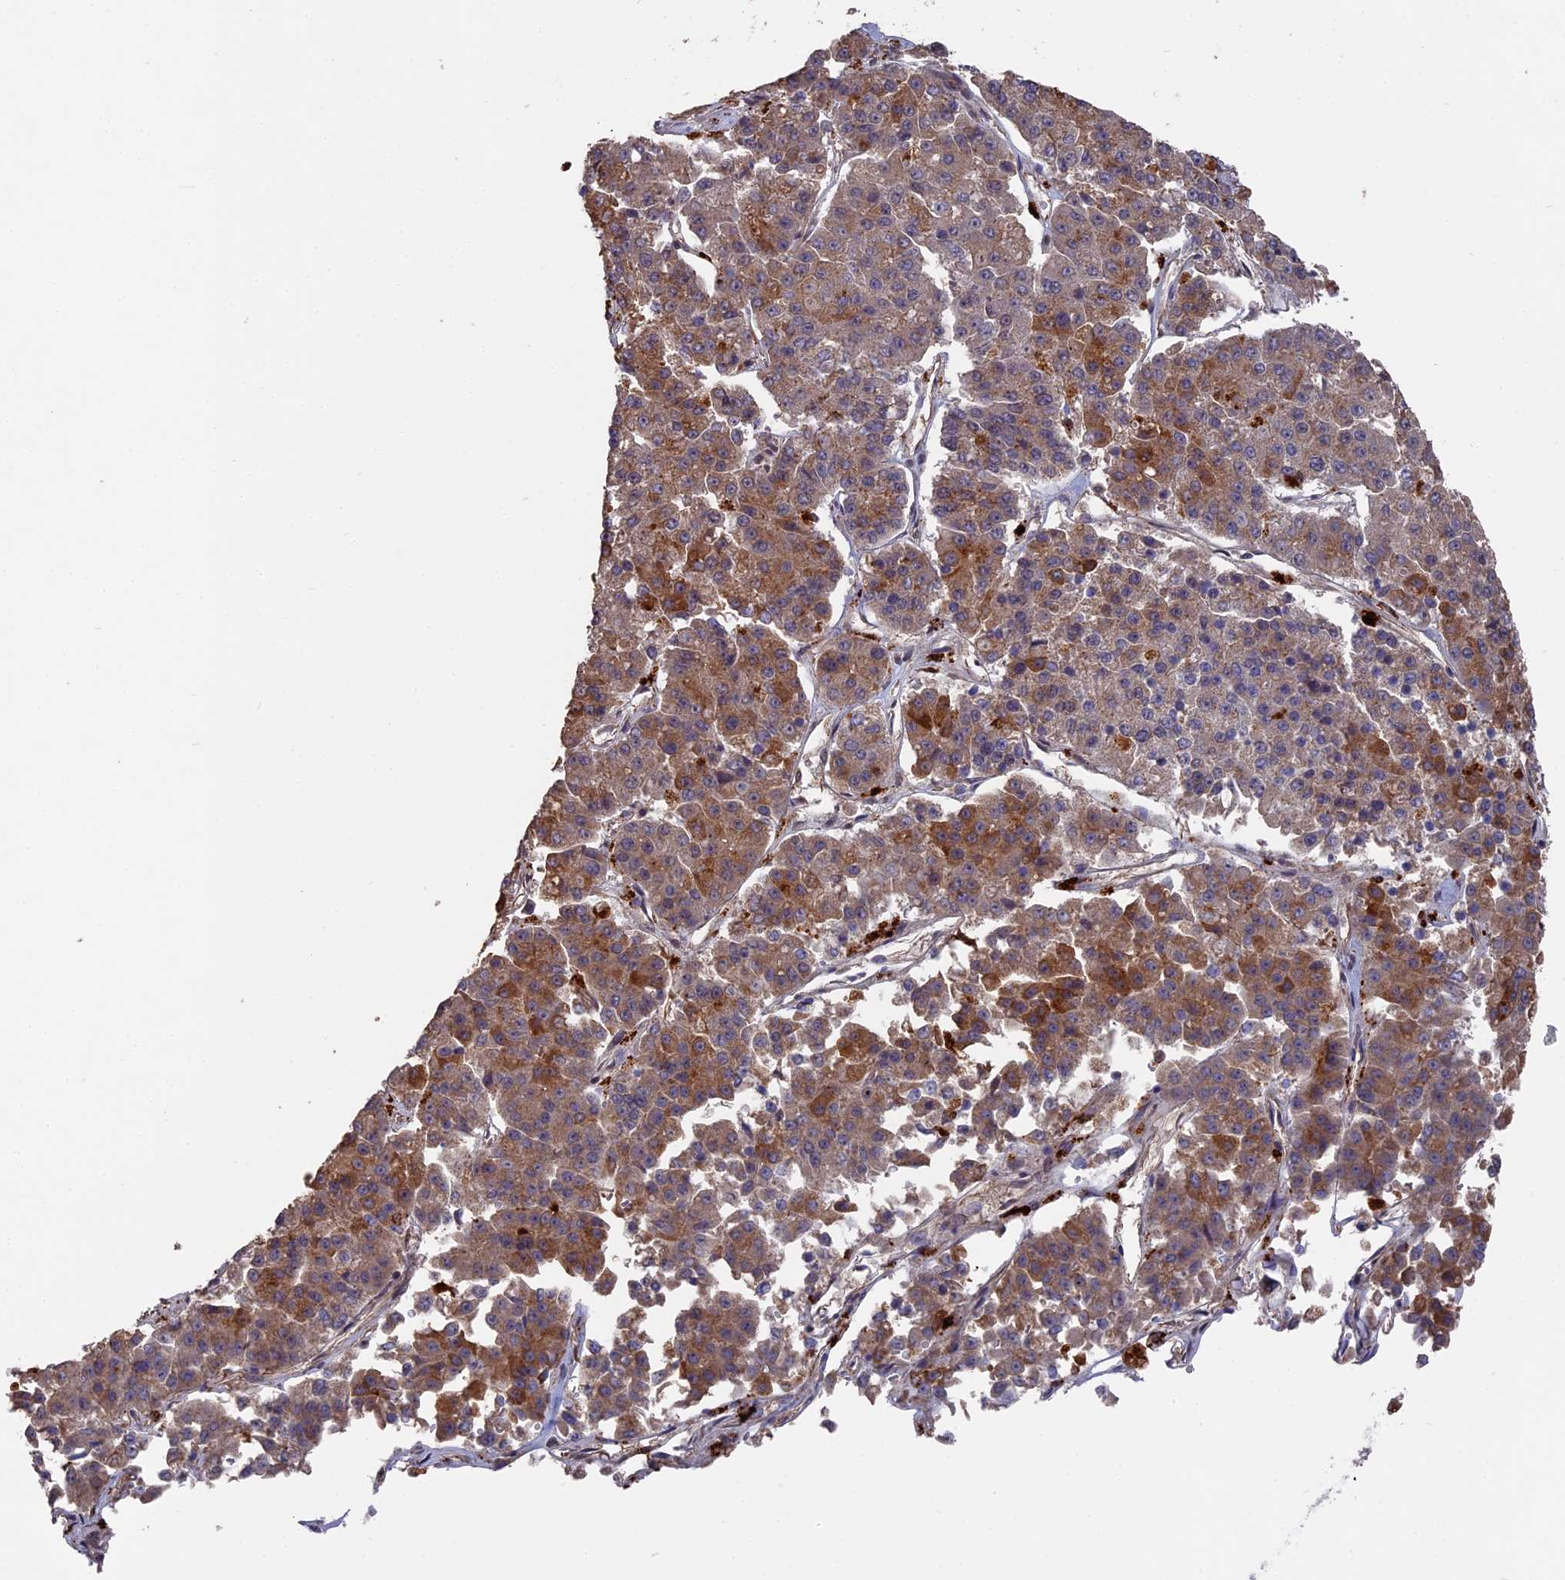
{"staining": {"intensity": "moderate", "quantity": "25%-75%", "location": "cytoplasmic/membranous"}, "tissue": "pancreatic cancer", "cell_type": "Tumor cells", "image_type": "cancer", "snomed": [{"axis": "morphology", "description": "Adenocarcinoma, NOS"}, {"axis": "topography", "description": "Pancreas"}], "caption": "A brown stain shows moderate cytoplasmic/membranous staining of a protein in human pancreatic adenocarcinoma tumor cells.", "gene": "TELO2", "patient": {"sex": "male", "age": 50}}